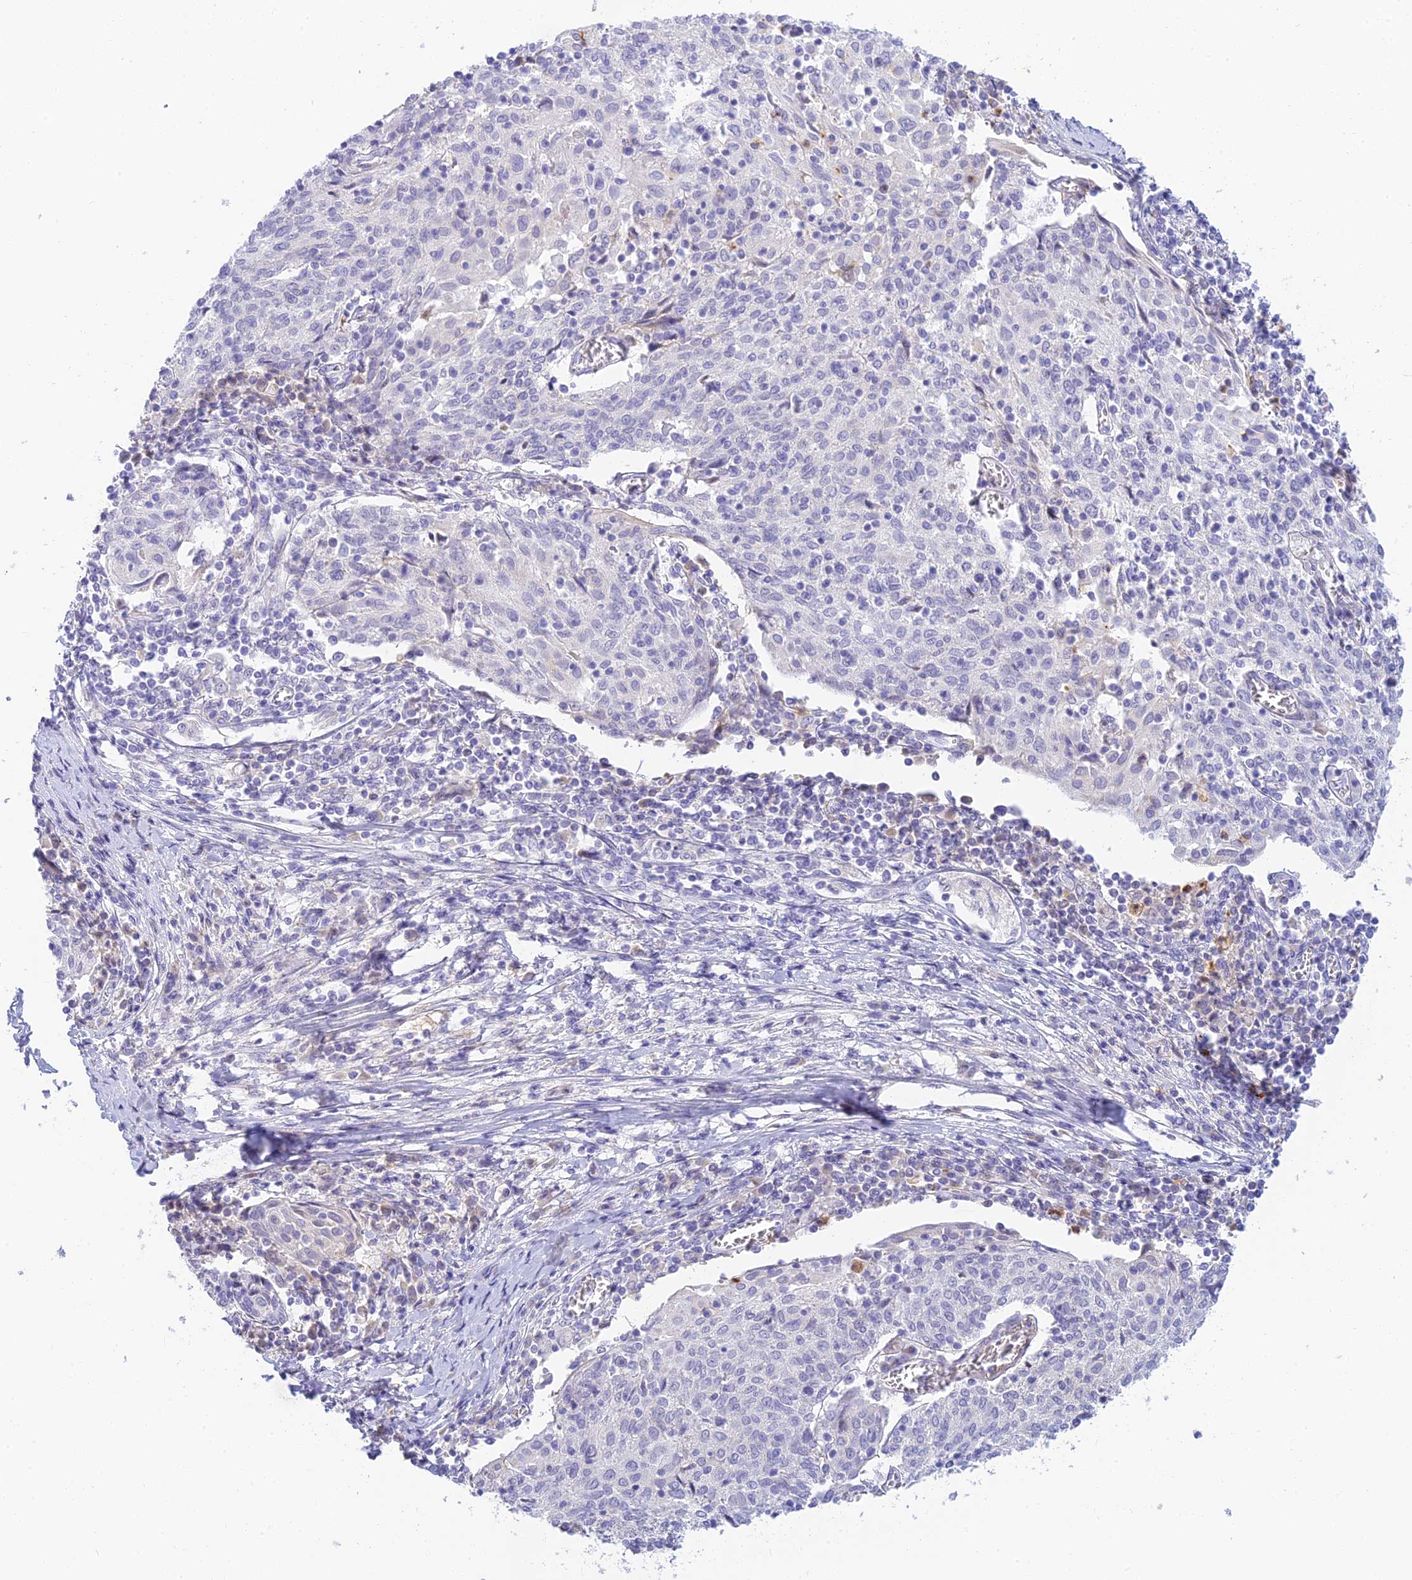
{"staining": {"intensity": "negative", "quantity": "none", "location": "none"}, "tissue": "cervical cancer", "cell_type": "Tumor cells", "image_type": "cancer", "snomed": [{"axis": "morphology", "description": "Squamous cell carcinoma, NOS"}, {"axis": "topography", "description": "Cervix"}], "caption": "Immunohistochemistry histopathology image of neoplastic tissue: squamous cell carcinoma (cervical) stained with DAB displays no significant protein expression in tumor cells.", "gene": "INTS13", "patient": {"sex": "female", "age": 52}}